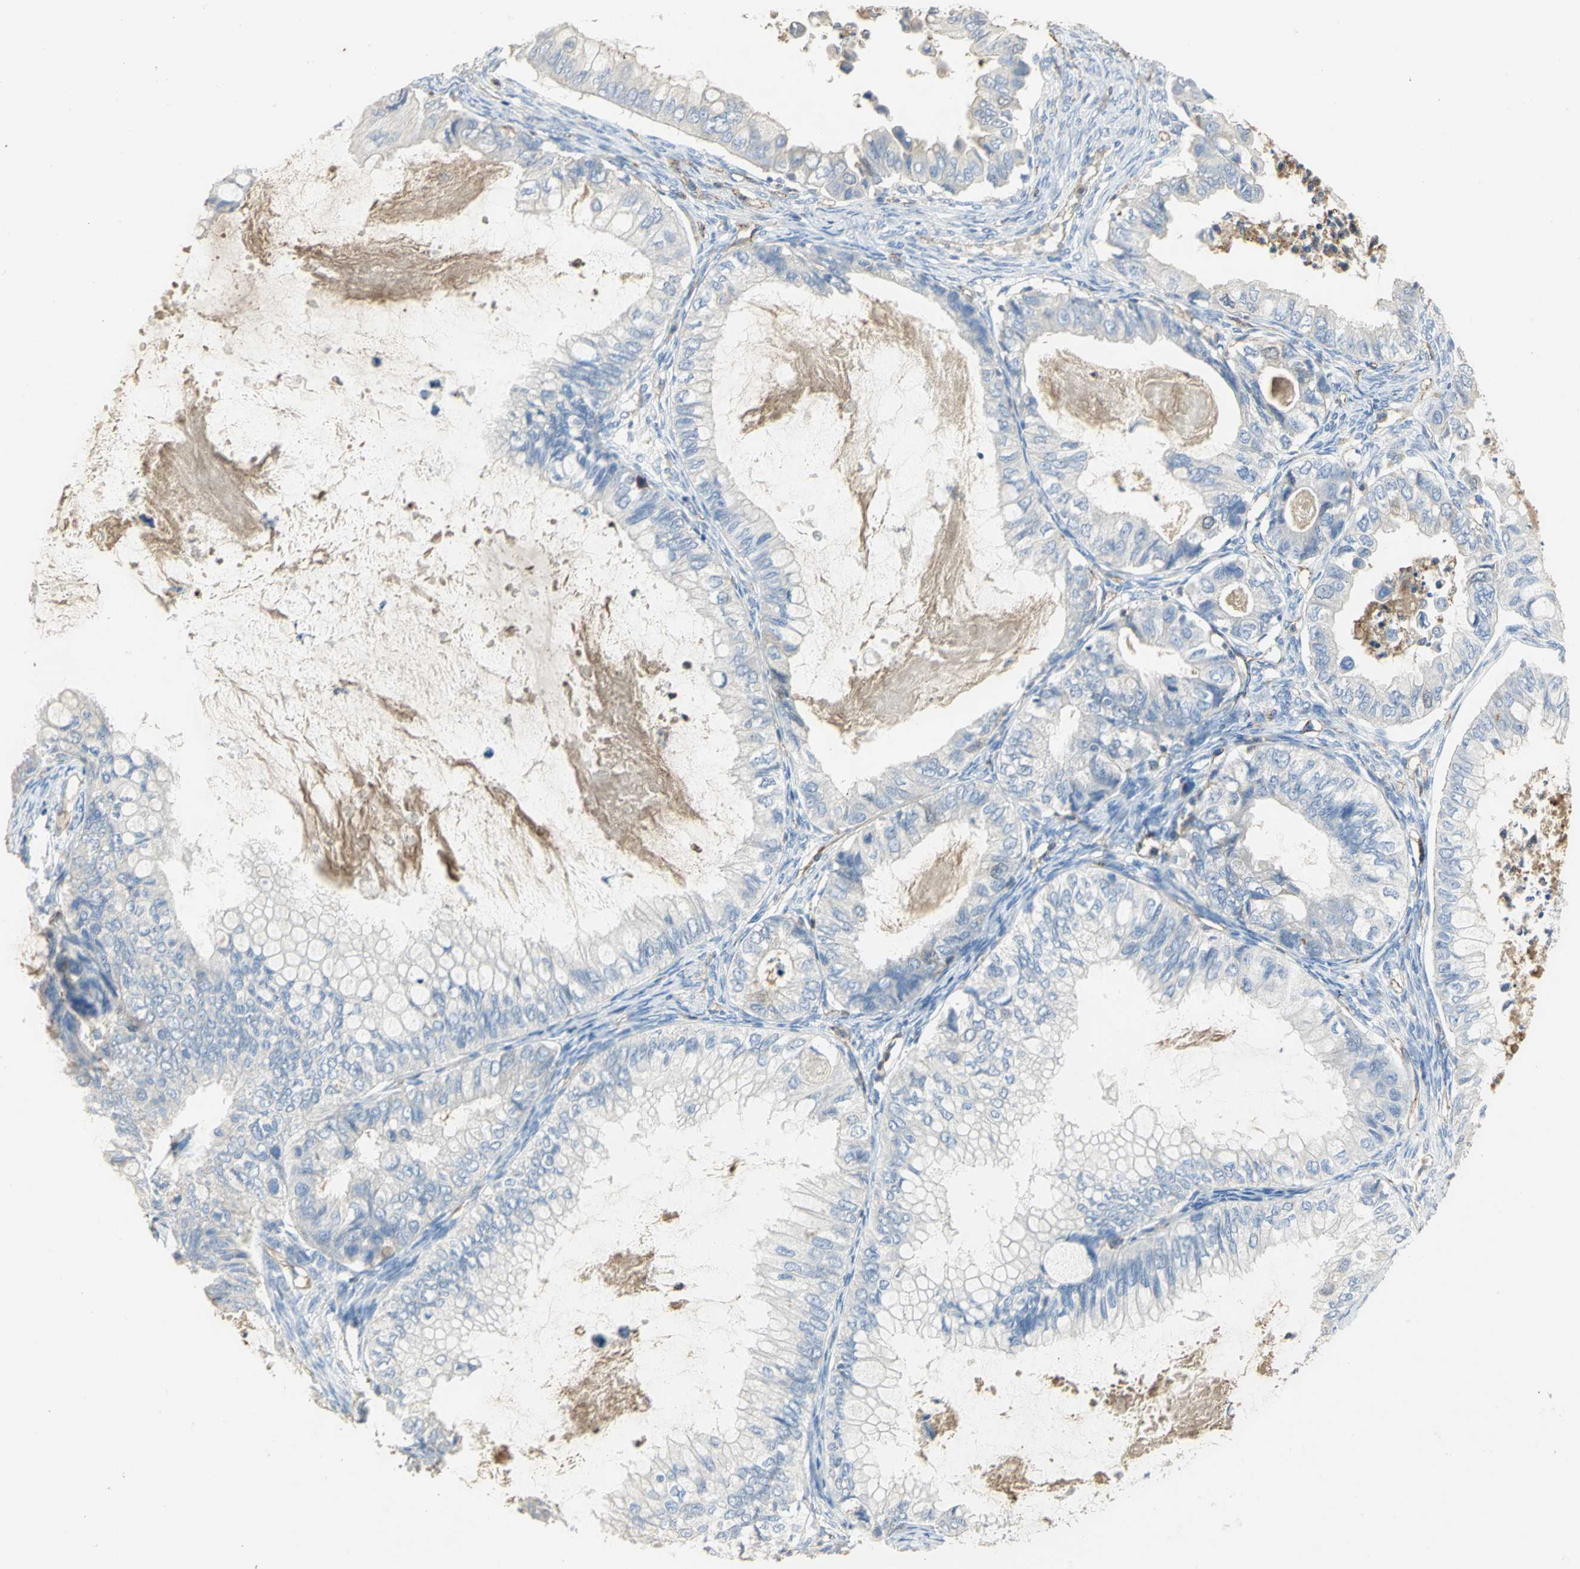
{"staining": {"intensity": "negative", "quantity": "none", "location": "none"}, "tissue": "ovarian cancer", "cell_type": "Tumor cells", "image_type": "cancer", "snomed": [{"axis": "morphology", "description": "Cystadenocarcinoma, mucinous, NOS"}, {"axis": "topography", "description": "Ovary"}], "caption": "An image of mucinous cystadenocarcinoma (ovarian) stained for a protein displays no brown staining in tumor cells.", "gene": "DLGAP5", "patient": {"sex": "female", "age": 80}}